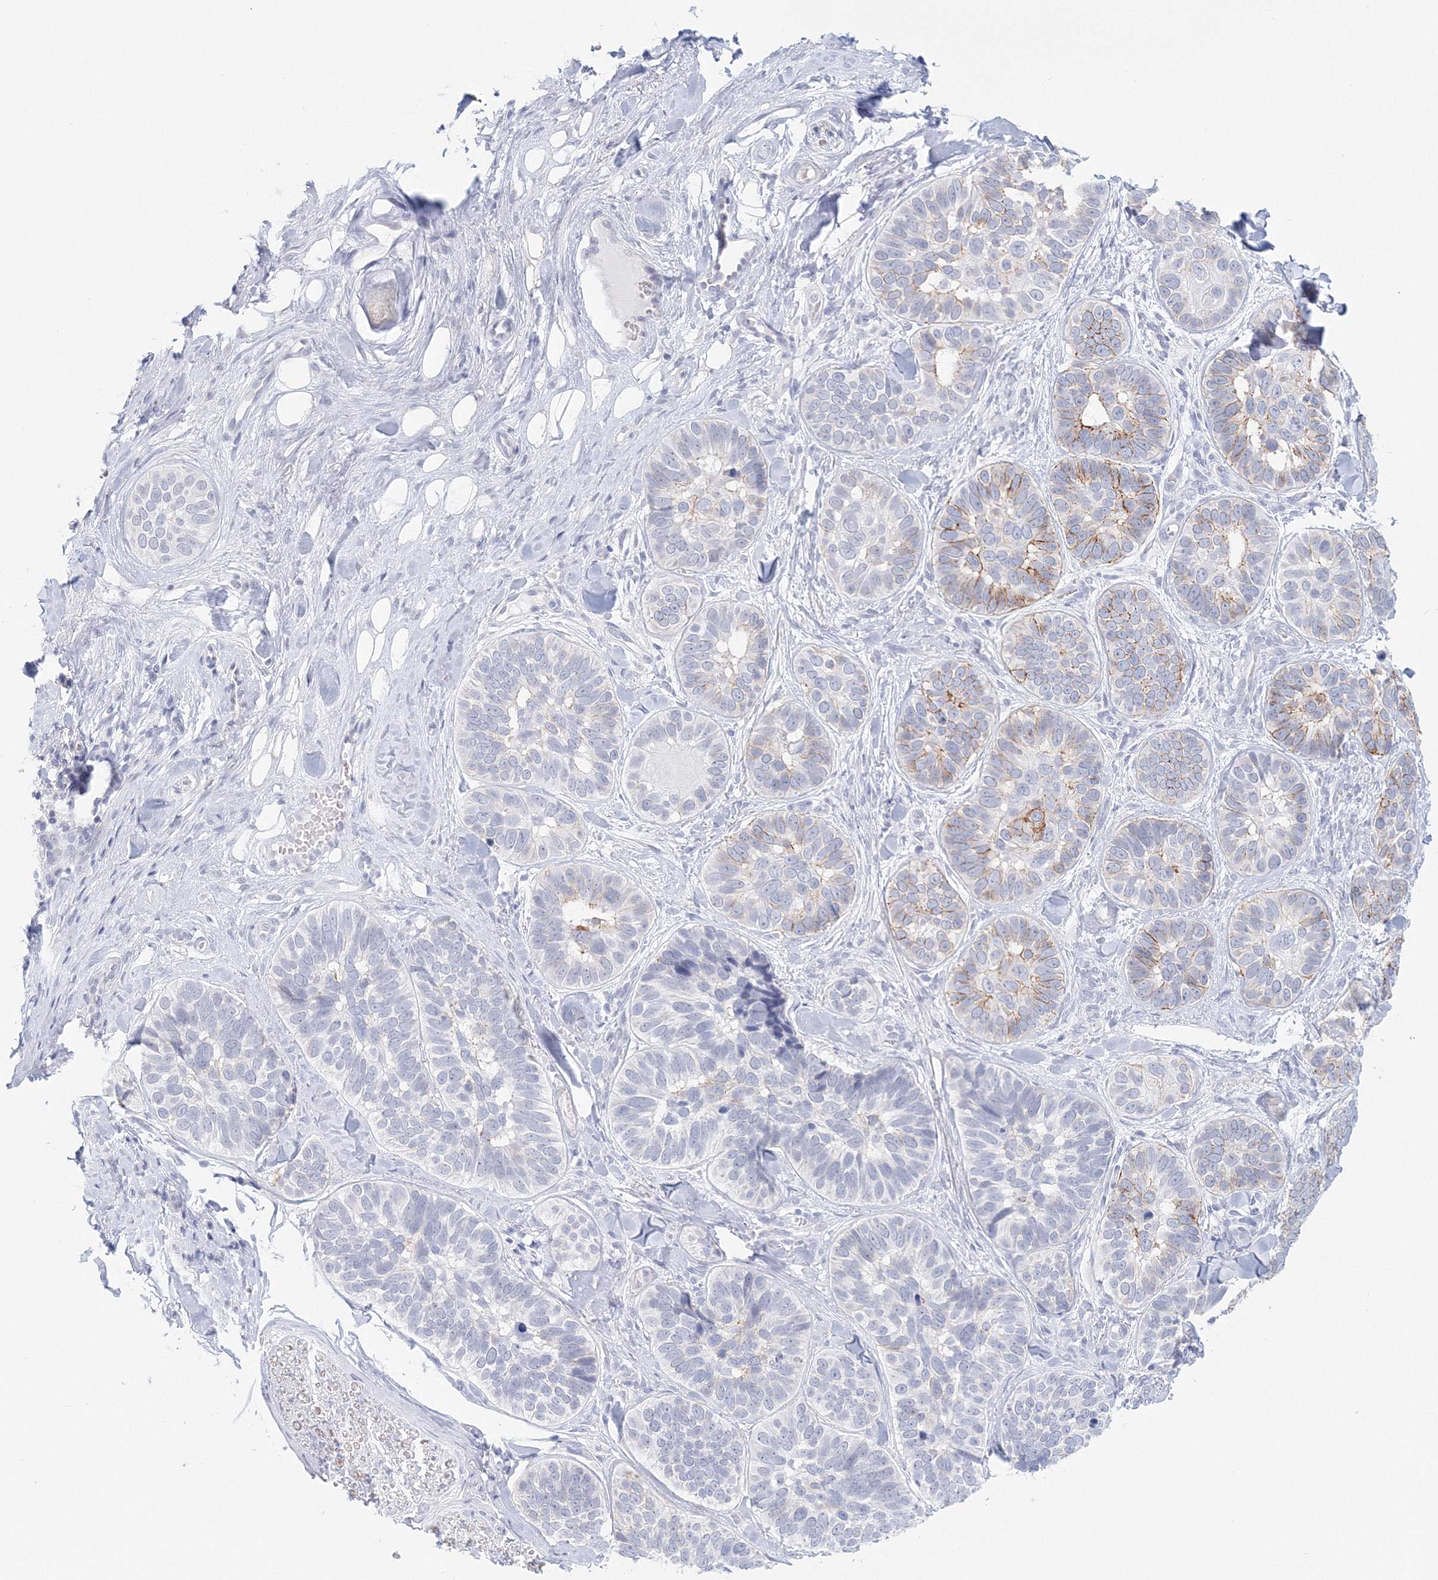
{"staining": {"intensity": "moderate", "quantity": "<25%", "location": "cytoplasmic/membranous"}, "tissue": "skin cancer", "cell_type": "Tumor cells", "image_type": "cancer", "snomed": [{"axis": "morphology", "description": "Basal cell carcinoma"}, {"axis": "topography", "description": "Skin"}], "caption": "Approximately <25% of tumor cells in basal cell carcinoma (skin) exhibit moderate cytoplasmic/membranous protein positivity as visualized by brown immunohistochemical staining.", "gene": "VSIG1", "patient": {"sex": "male", "age": 62}}